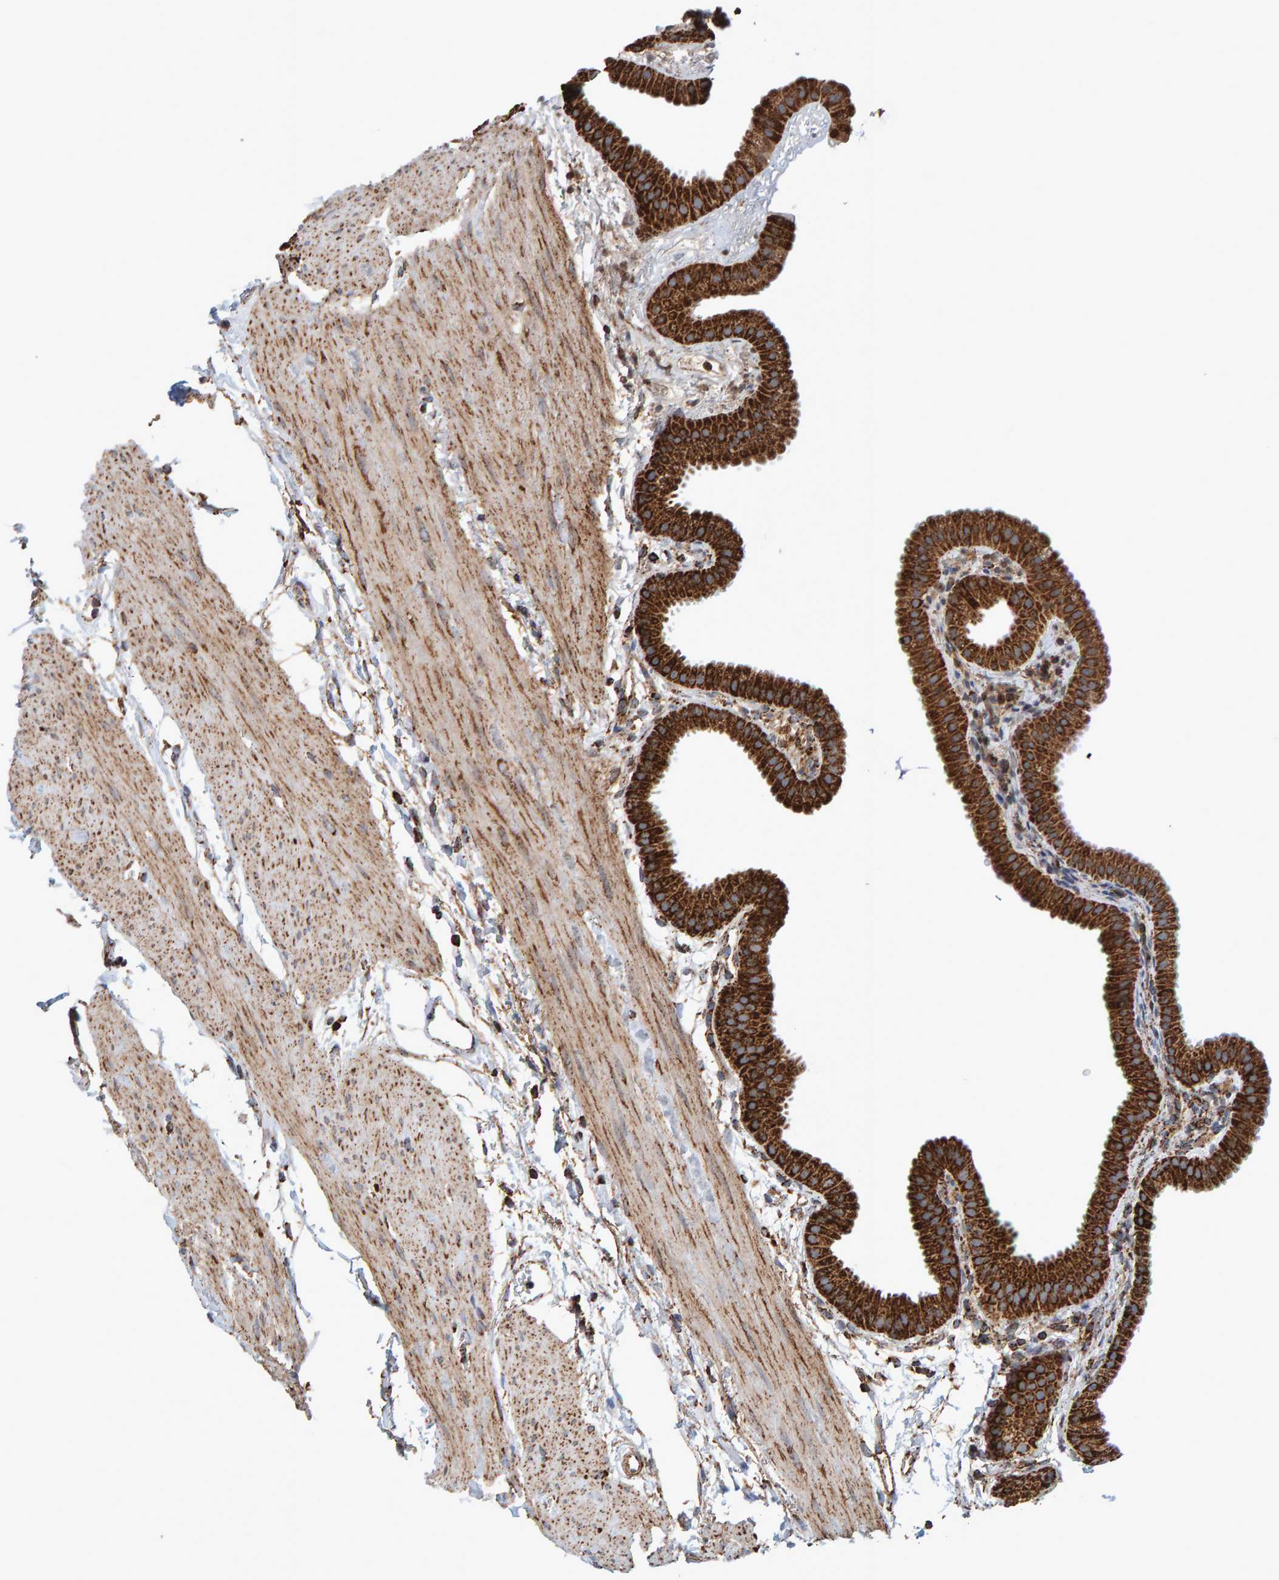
{"staining": {"intensity": "strong", "quantity": ">75%", "location": "cytoplasmic/membranous,nuclear"}, "tissue": "gallbladder", "cell_type": "Glandular cells", "image_type": "normal", "snomed": [{"axis": "morphology", "description": "Normal tissue, NOS"}, {"axis": "topography", "description": "Gallbladder"}], "caption": "Brown immunohistochemical staining in benign human gallbladder demonstrates strong cytoplasmic/membranous,nuclear positivity in about >75% of glandular cells. The staining was performed using DAB (3,3'-diaminobenzidine) to visualize the protein expression in brown, while the nuclei were stained in blue with hematoxylin (Magnification: 20x).", "gene": "MRPL45", "patient": {"sex": "female", "age": 64}}